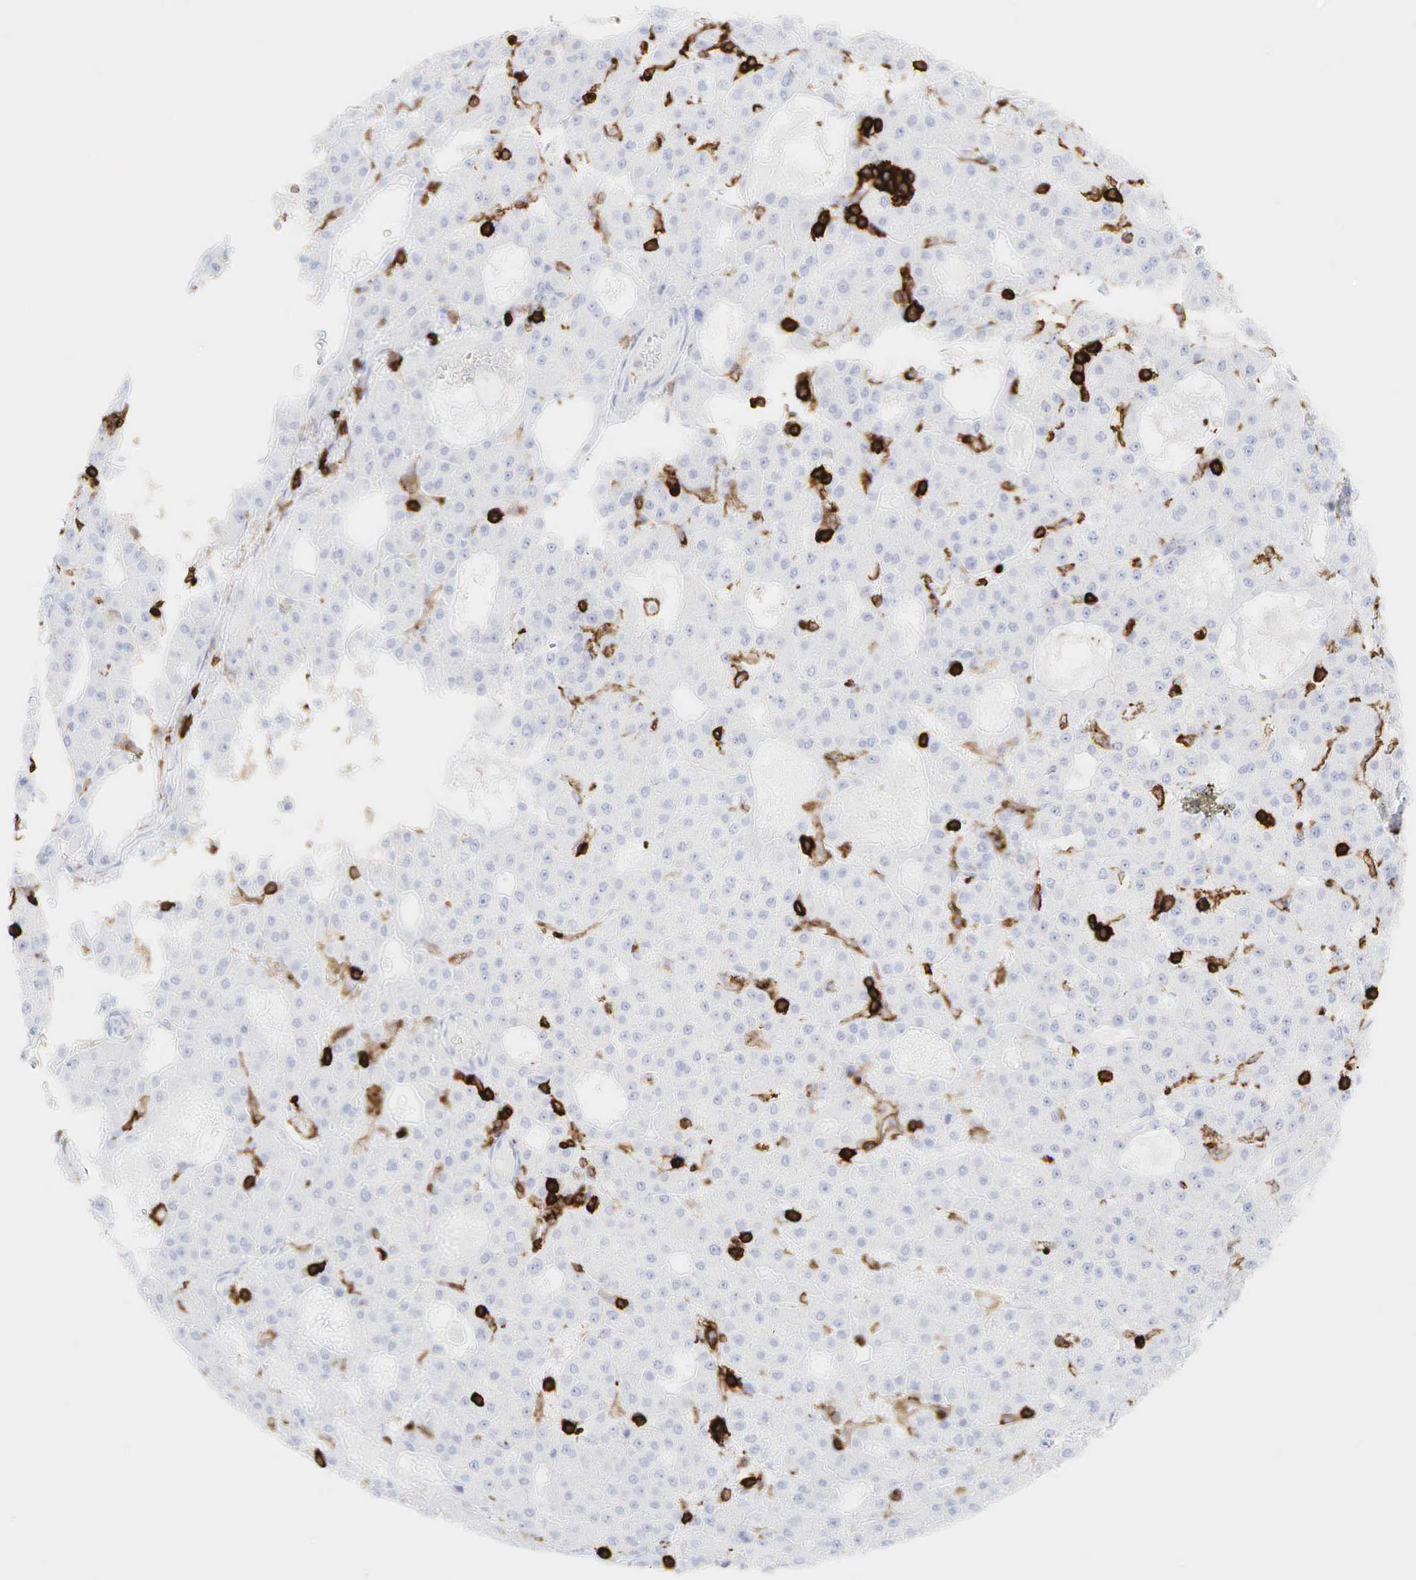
{"staining": {"intensity": "negative", "quantity": "none", "location": "none"}, "tissue": "liver cancer", "cell_type": "Tumor cells", "image_type": "cancer", "snomed": [{"axis": "morphology", "description": "Carcinoma, Hepatocellular, NOS"}, {"axis": "topography", "description": "Liver"}], "caption": "Tumor cells are negative for brown protein staining in liver cancer (hepatocellular carcinoma). Brightfield microscopy of immunohistochemistry (IHC) stained with DAB (3,3'-diaminobenzidine) (brown) and hematoxylin (blue), captured at high magnification.", "gene": "PTPRC", "patient": {"sex": "male", "age": 47}}